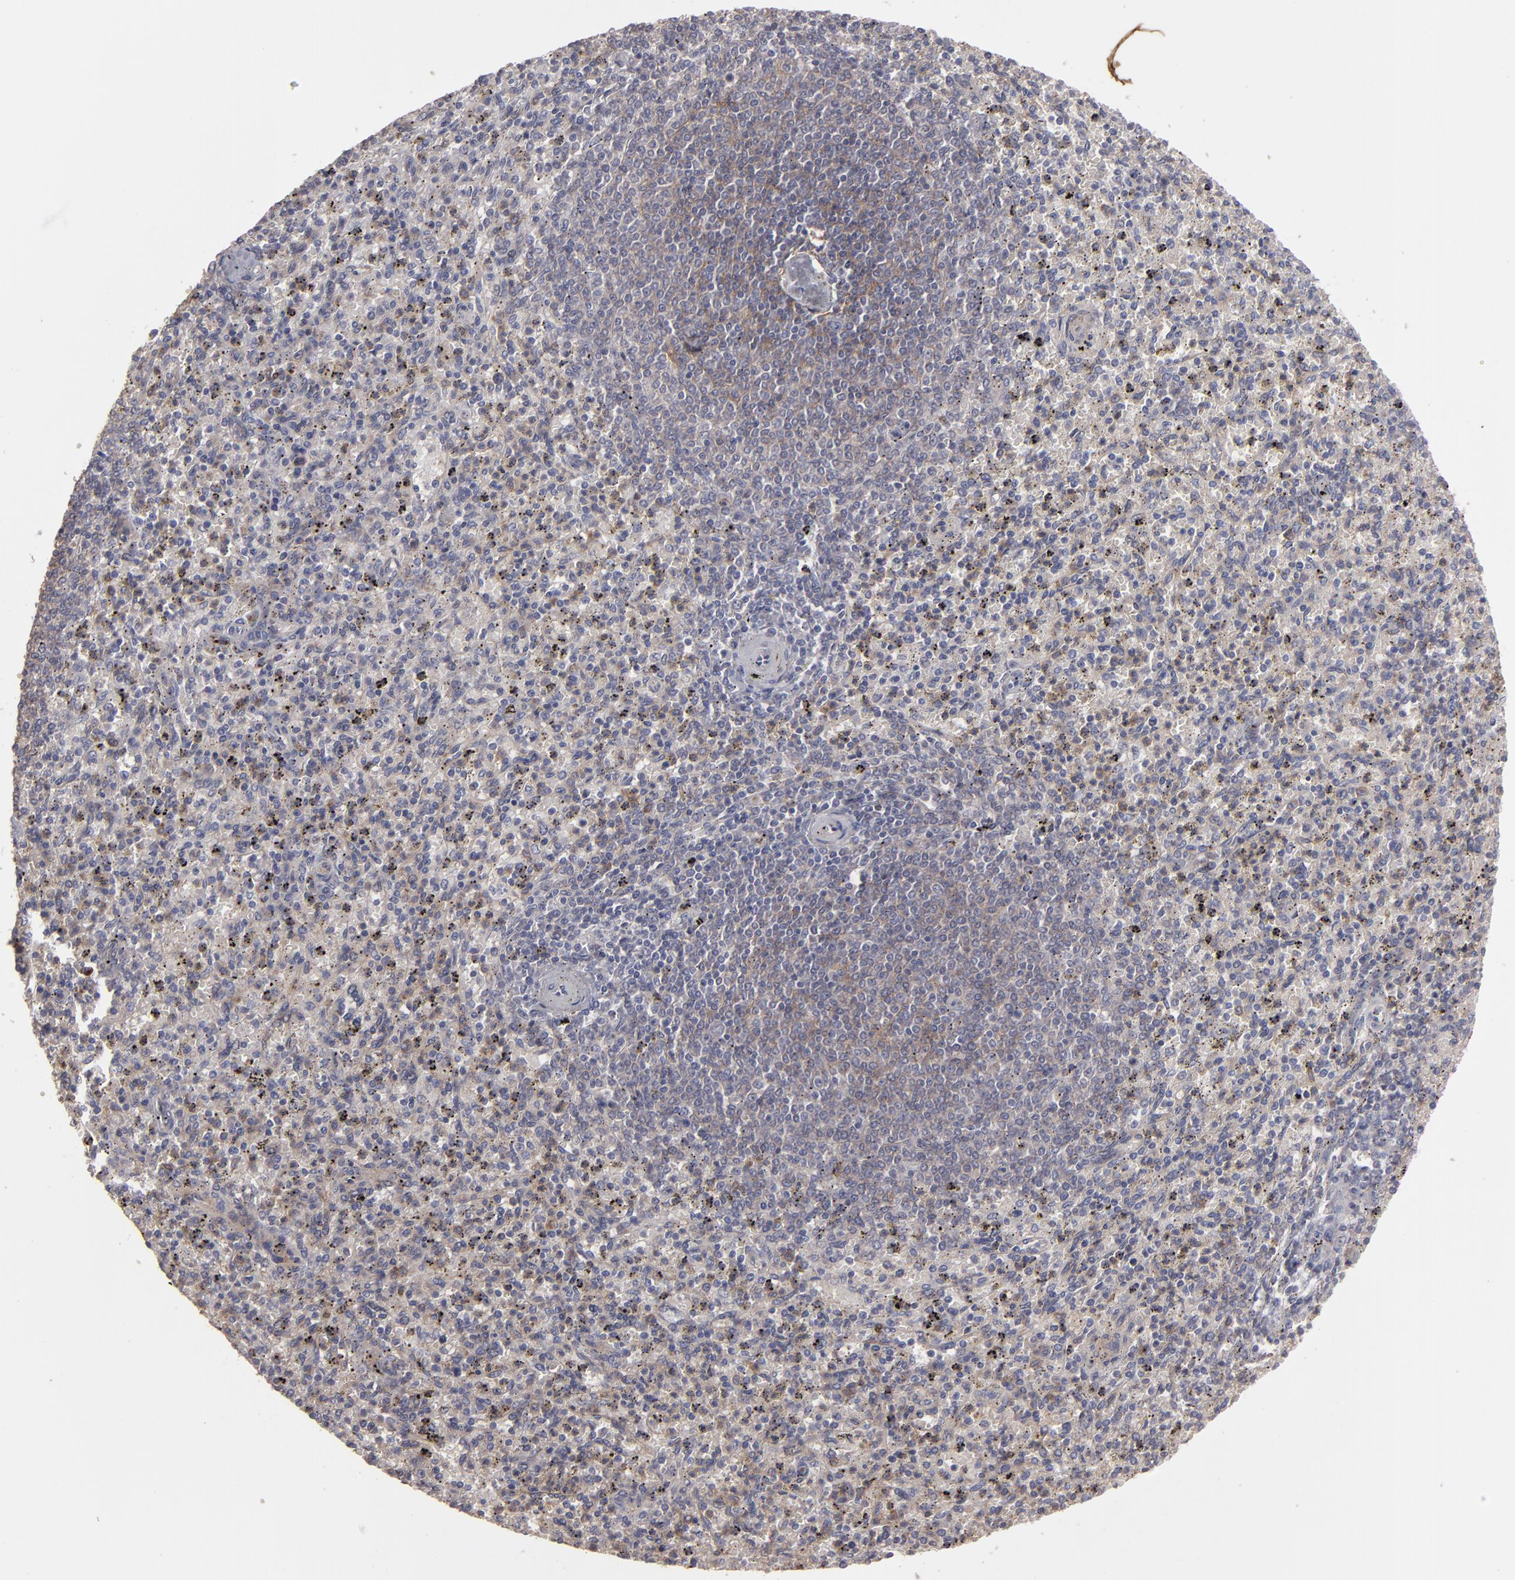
{"staining": {"intensity": "weak", "quantity": "<25%", "location": "cytoplasmic/membranous"}, "tissue": "spleen", "cell_type": "Cells in red pulp", "image_type": "normal", "snomed": [{"axis": "morphology", "description": "Normal tissue, NOS"}, {"axis": "topography", "description": "Spleen"}], "caption": "DAB (3,3'-diaminobenzidine) immunohistochemical staining of normal human spleen exhibits no significant staining in cells in red pulp. (Stains: DAB (3,3'-diaminobenzidine) IHC with hematoxylin counter stain, Microscopy: brightfield microscopy at high magnification).", "gene": "CD55", "patient": {"sex": "male", "age": 72}}